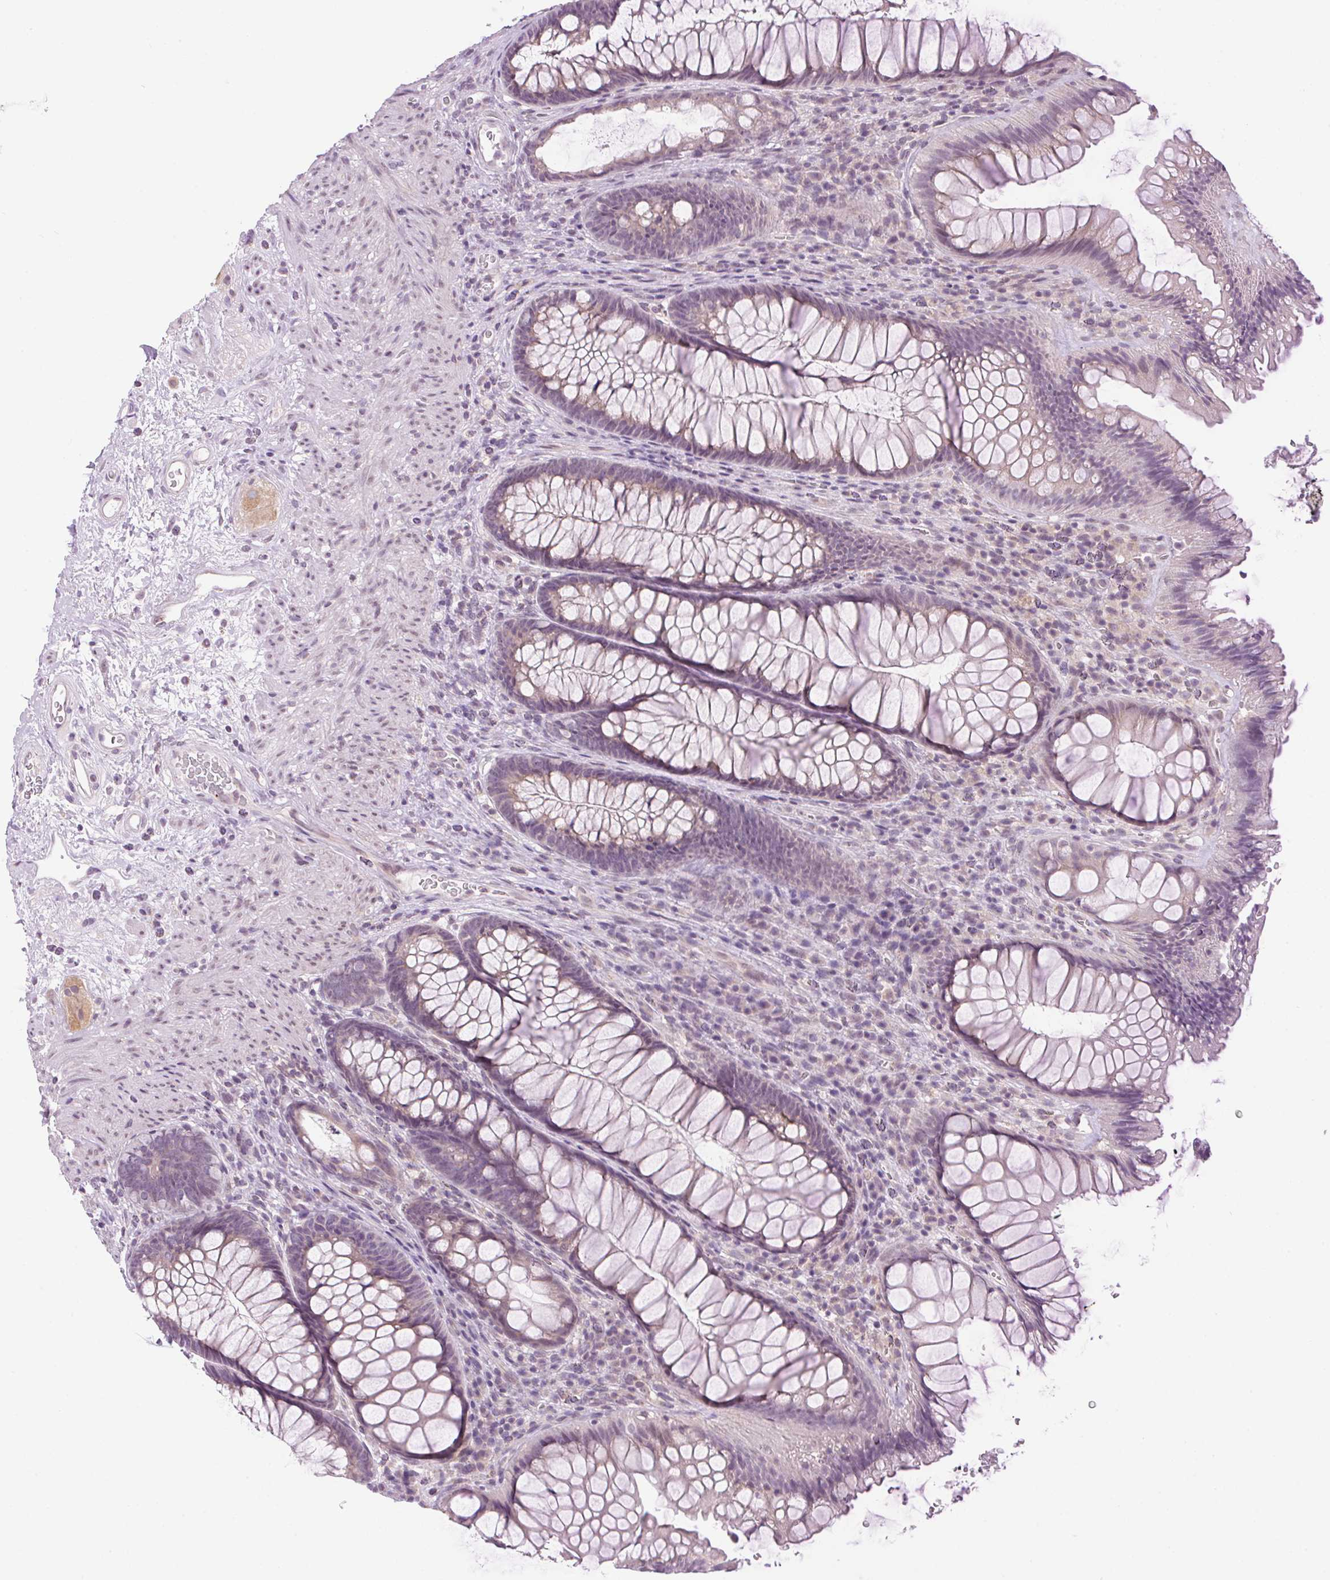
{"staining": {"intensity": "negative", "quantity": "none", "location": "none"}, "tissue": "rectum", "cell_type": "Glandular cells", "image_type": "normal", "snomed": [{"axis": "morphology", "description": "Normal tissue, NOS"}, {"axis": "topography", "description": "Smooth muscle"}, {"axis": "topography", "description": "Rectum"}], "caption": "This is an immunohistochemistry histopathology image of unremarkable rectum. There is no positivity in glandular cells.", "gene": "SMIM13", "patient": {"sex": "male", "age": 53}}